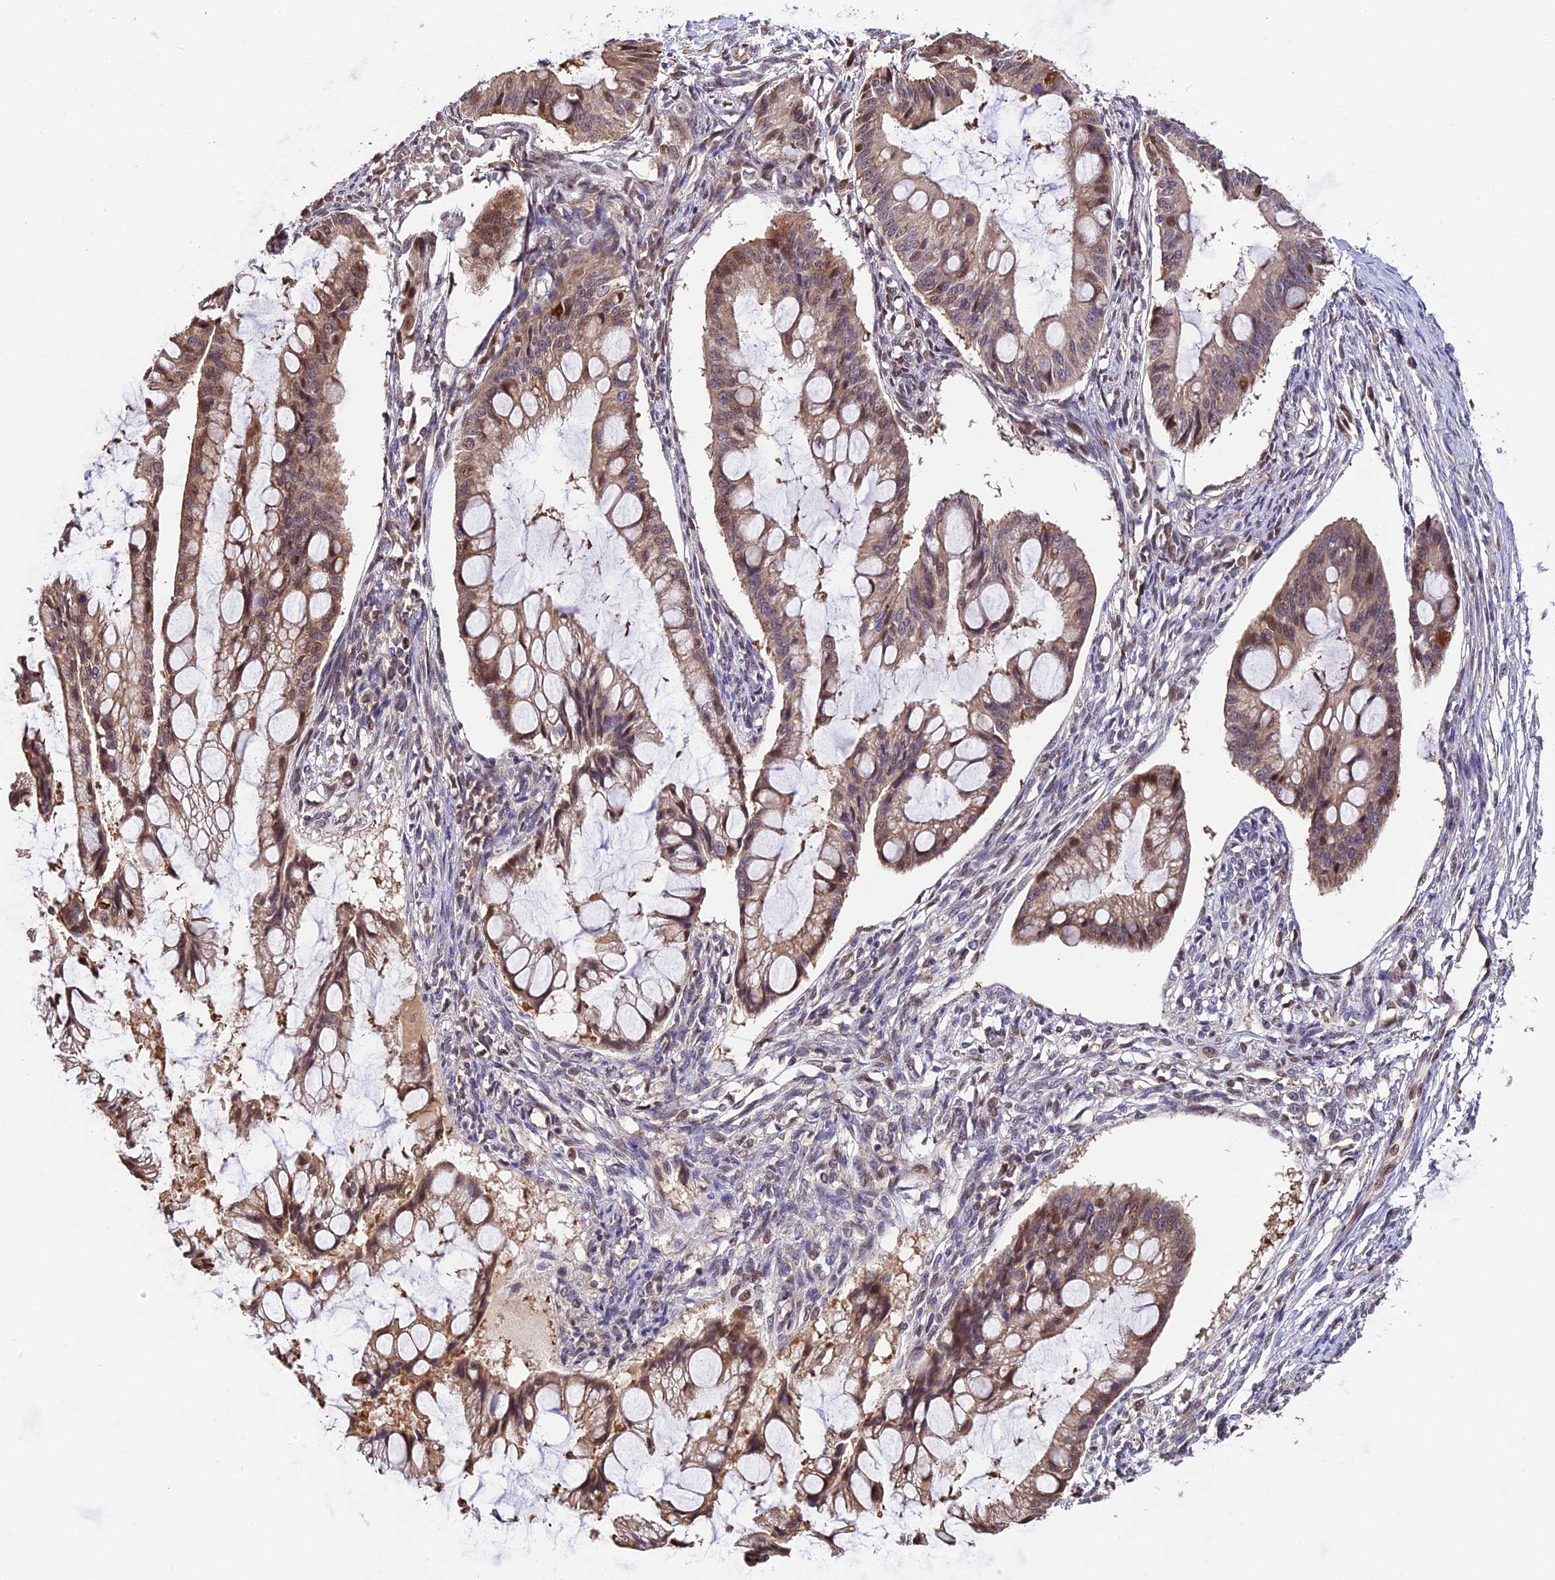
{"staining": {"intensity": "moderate", "quantity": "25%-75%", "location": "cytoplasmic/membranous,nuclear"}, "tissue": "ovarian cancer", "cell_type": "Tumor cells", "image_type": "cancer", "snomed": [{"axis": "morphology", "description": "Cystadenocarcinoma, mucinous, NOS"}, {"axis": "topography", "description": "Ovary"}], "caption": "Tumor cells display medium levels of moderate cytoplasmic/membranous and nuclear staining in about 25%-75% of cells in ovarian cancer (mucinous cystadenocarcinoma). (IHC, brightfield microscopy, high magnification).", "gene": "HERPUD1", "patient": {"sex": "female", "age": 73}}